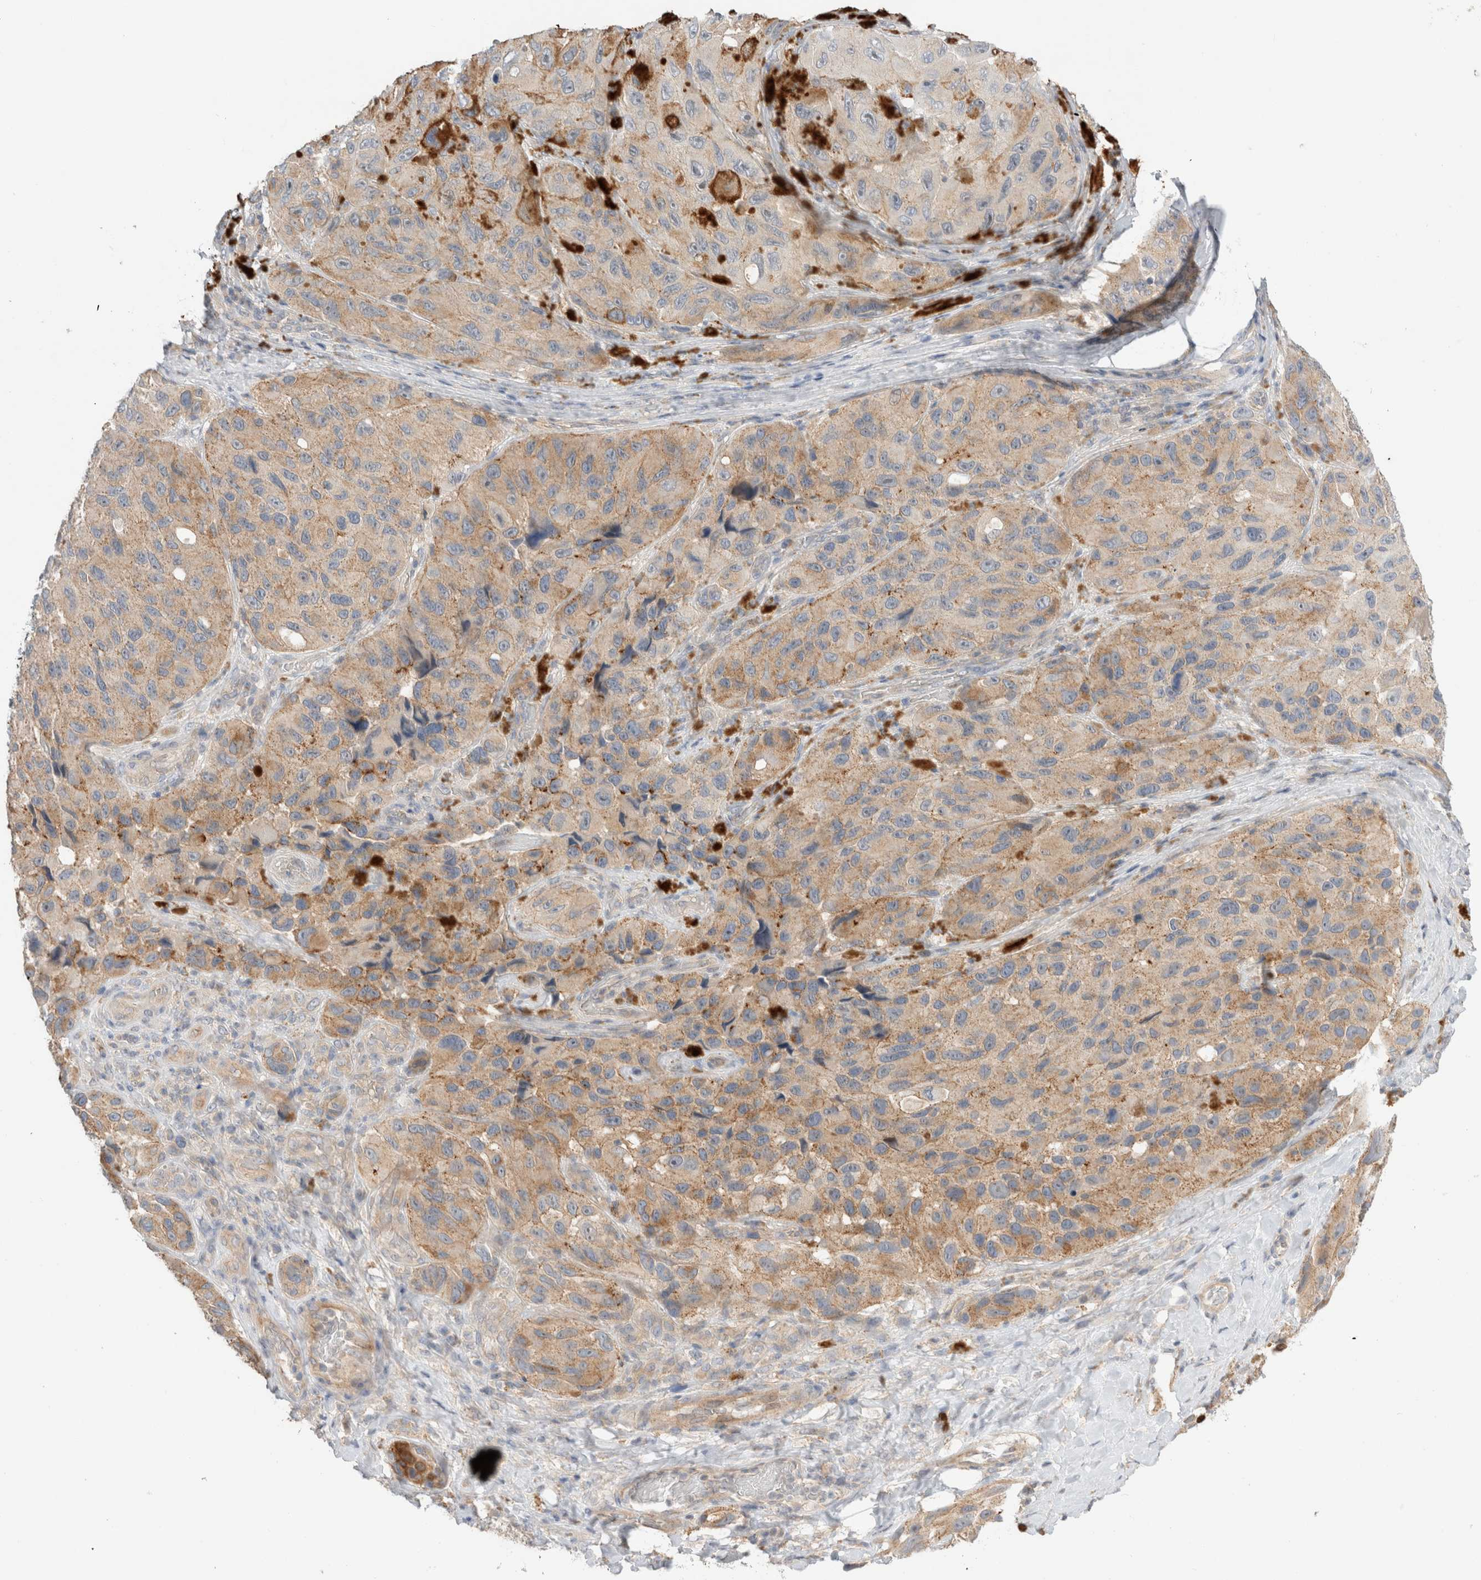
{"staining": {"intensity": "weak", "quantity": "25%-75%", "location": "cytoplasmic/membranous"}, "tissue": "melanoma", "cell_type": "Tumor cells", "image_type": "cancer", "snomed": [{"axis": "morphology", "description": "Malignant melanoma, NOS"}, {"axis": "topography", "description": "Skin"}], "caption": "High-power microscopy captured an immunohistochemistry photomicrograph of melanoma, revealing weak cytoplasmic/membranous staining in approximately 25%-75% of tumor cells. The staining is performed using DAB brown chromogen to label protein expression. The nuclei are counter-stained blue using hematoxylin.", "gene": "SDR16C5", "patient": {"sex": "female", "age": 73}}